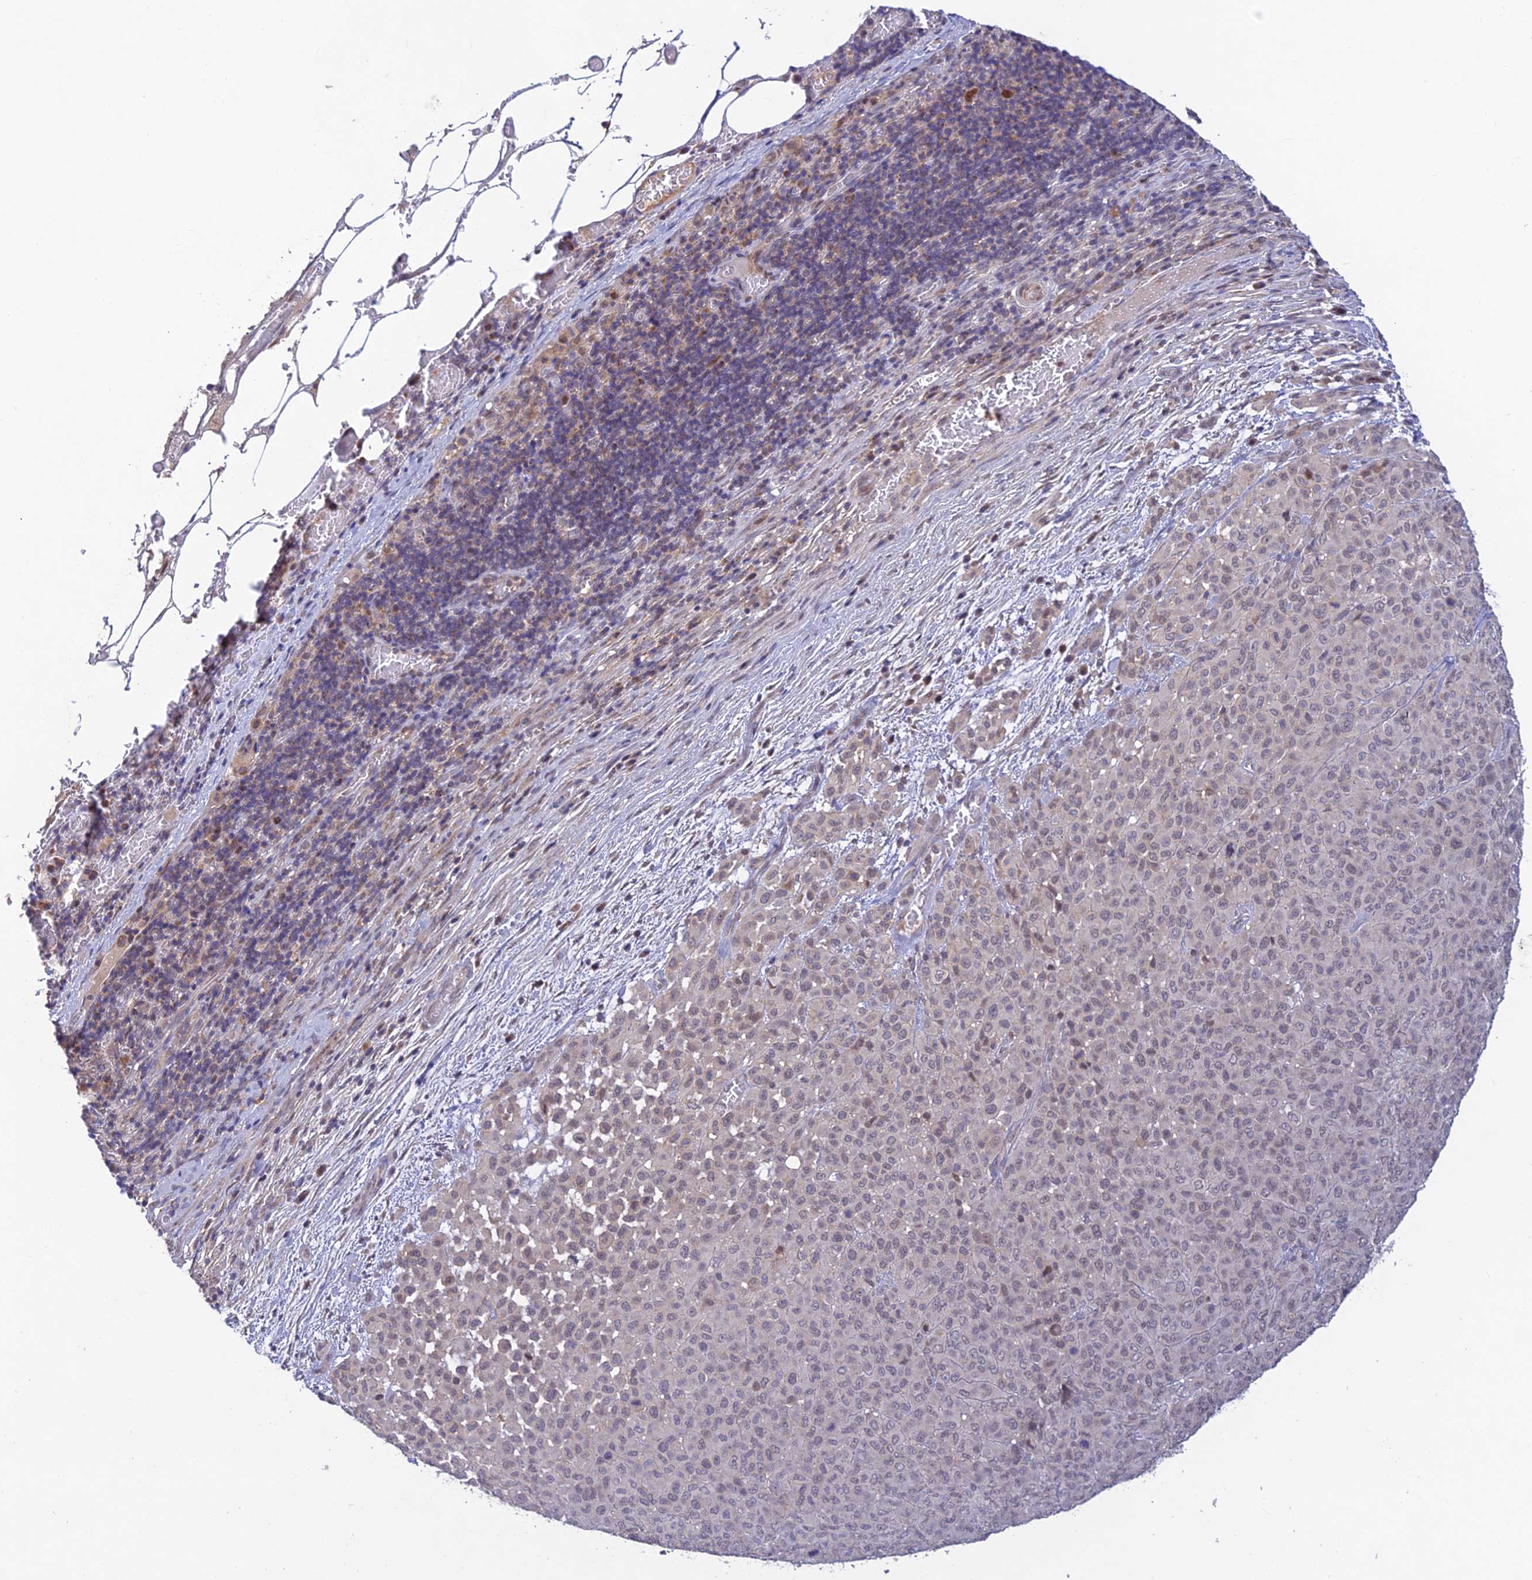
{"staining": {"intensity": "weak", "quantity": "<25%", "location": "cytoplasmic/membranous,nuclear"}, "tissue": "melanoma", "cell_type": "Tumor cells", "image_type": "cancer", "snomed": [{"axis": "morphology", "description": "Malignant melanoma, Metastatic site"}, {"axis": "topography", "description": "Skin"}], "caption": "IHC image of neoplastic tissue: malignant melanoma (metastatic site) stained with DAB (3,3'-diaminobenzidine) exhibits no significant protein staining in tumor cells. The staining is performed using DAB brown chromogen with nuclei counter-stained in using hematoxylin.", "gene": "FASTKD5", "patient": {"sex": "female", "age": 81}}